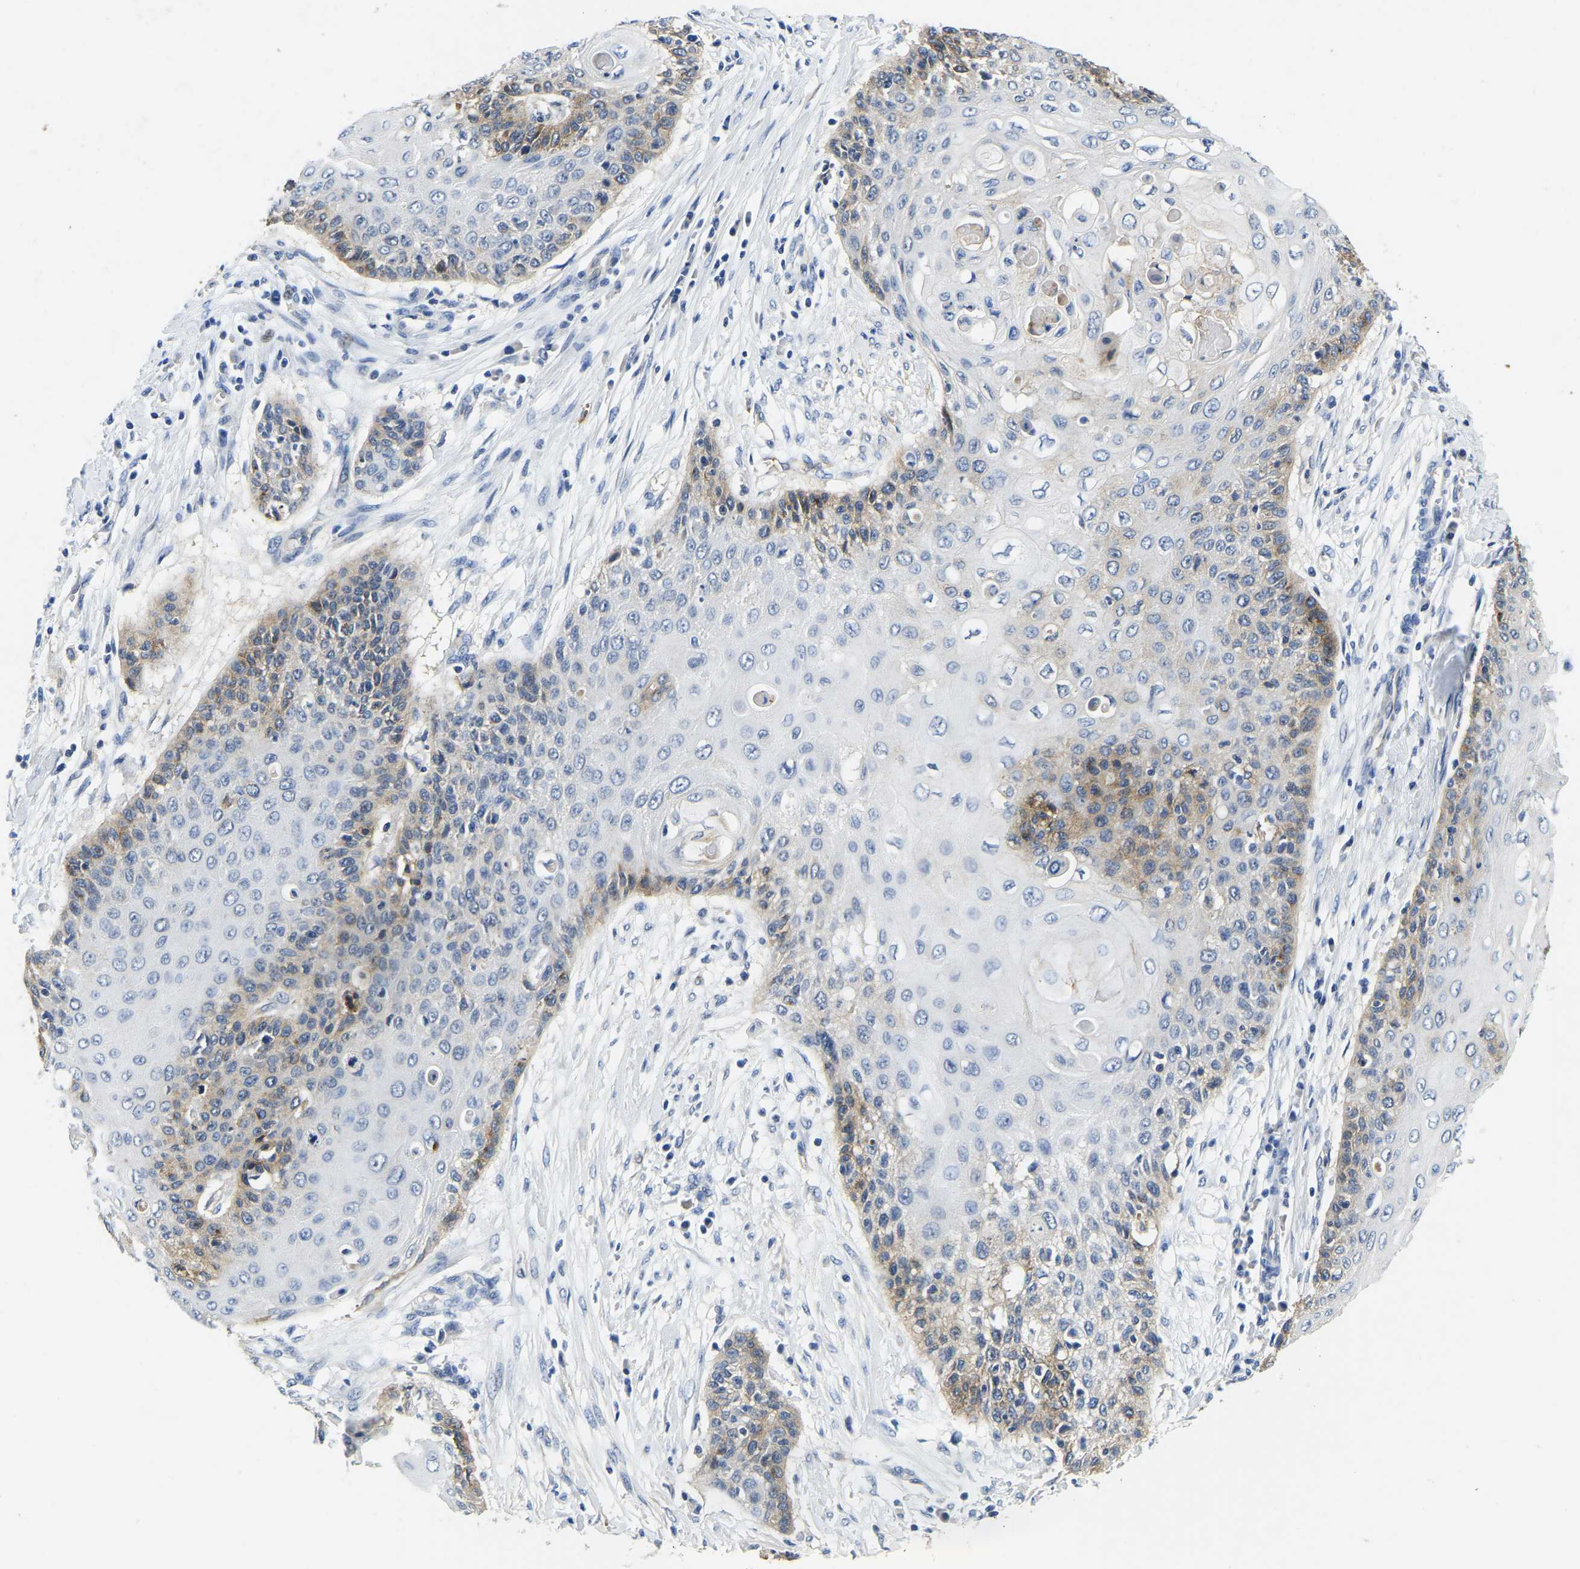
{"staining": {"intensity": "moderate", "quantity": "25%-75%", "location": "cytoplasmic/membranous"}, "tissue": "cervical cancer", "cell_type": "Tumor cells", "image_type": "cancer", "snomed": [{"axis": "morphology", "description": "Squamous cell carcinoma, NOS"}, {"axis": "topography", "description": "Cervix"}], "caption": "Tumor cells display moderate cytoplasmic/membranous staining in about 25%-75% of cells in cervical squamous cell carcinoma. (DAB = brown stain, brightfield microscopy at high magnification).", "gene": "ITGA2", "patient": {"sex": "female", "age": 39}}